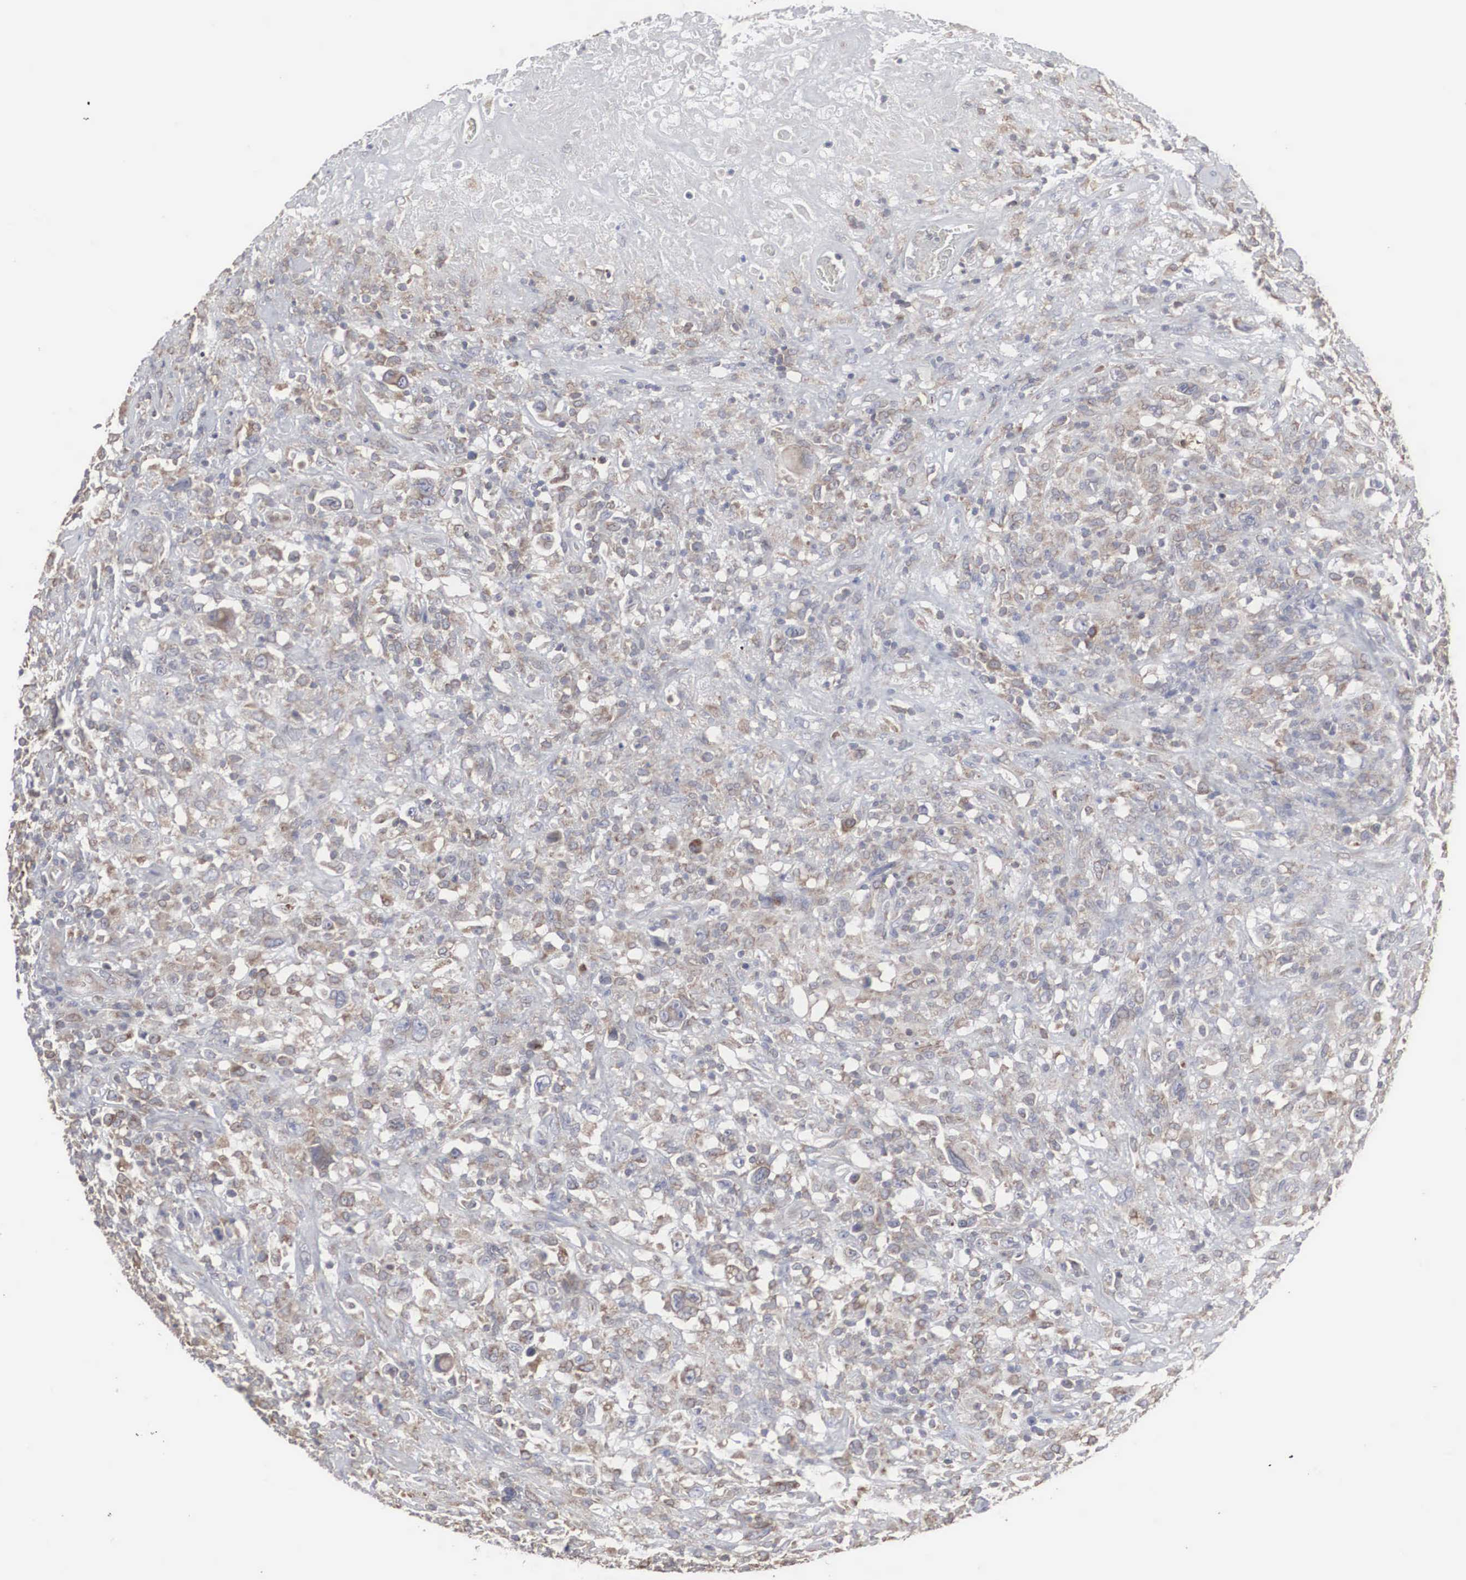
{"staining": {"intensity": "weak", "quantity": "25%-75%", "location": "cytoplasmic/membranous"}, "tissue": "lymphoma", "cell_type": "Tumor cells", "image_type": "cancer", "snomed": [{"axis": "morphology", "description": "Hodgkin's disease, NOS"}, {"axis": "topography", "description": "Lymph node"}], "caption": "This is an image of immunohistochemistry (IHC) staining of Hodgkin's disease, which shows weak positivity in the cytoplasmic/membranous of tumor cells.", "gene": "MIA2", "patient": {"sex": "male", "age": 46}}